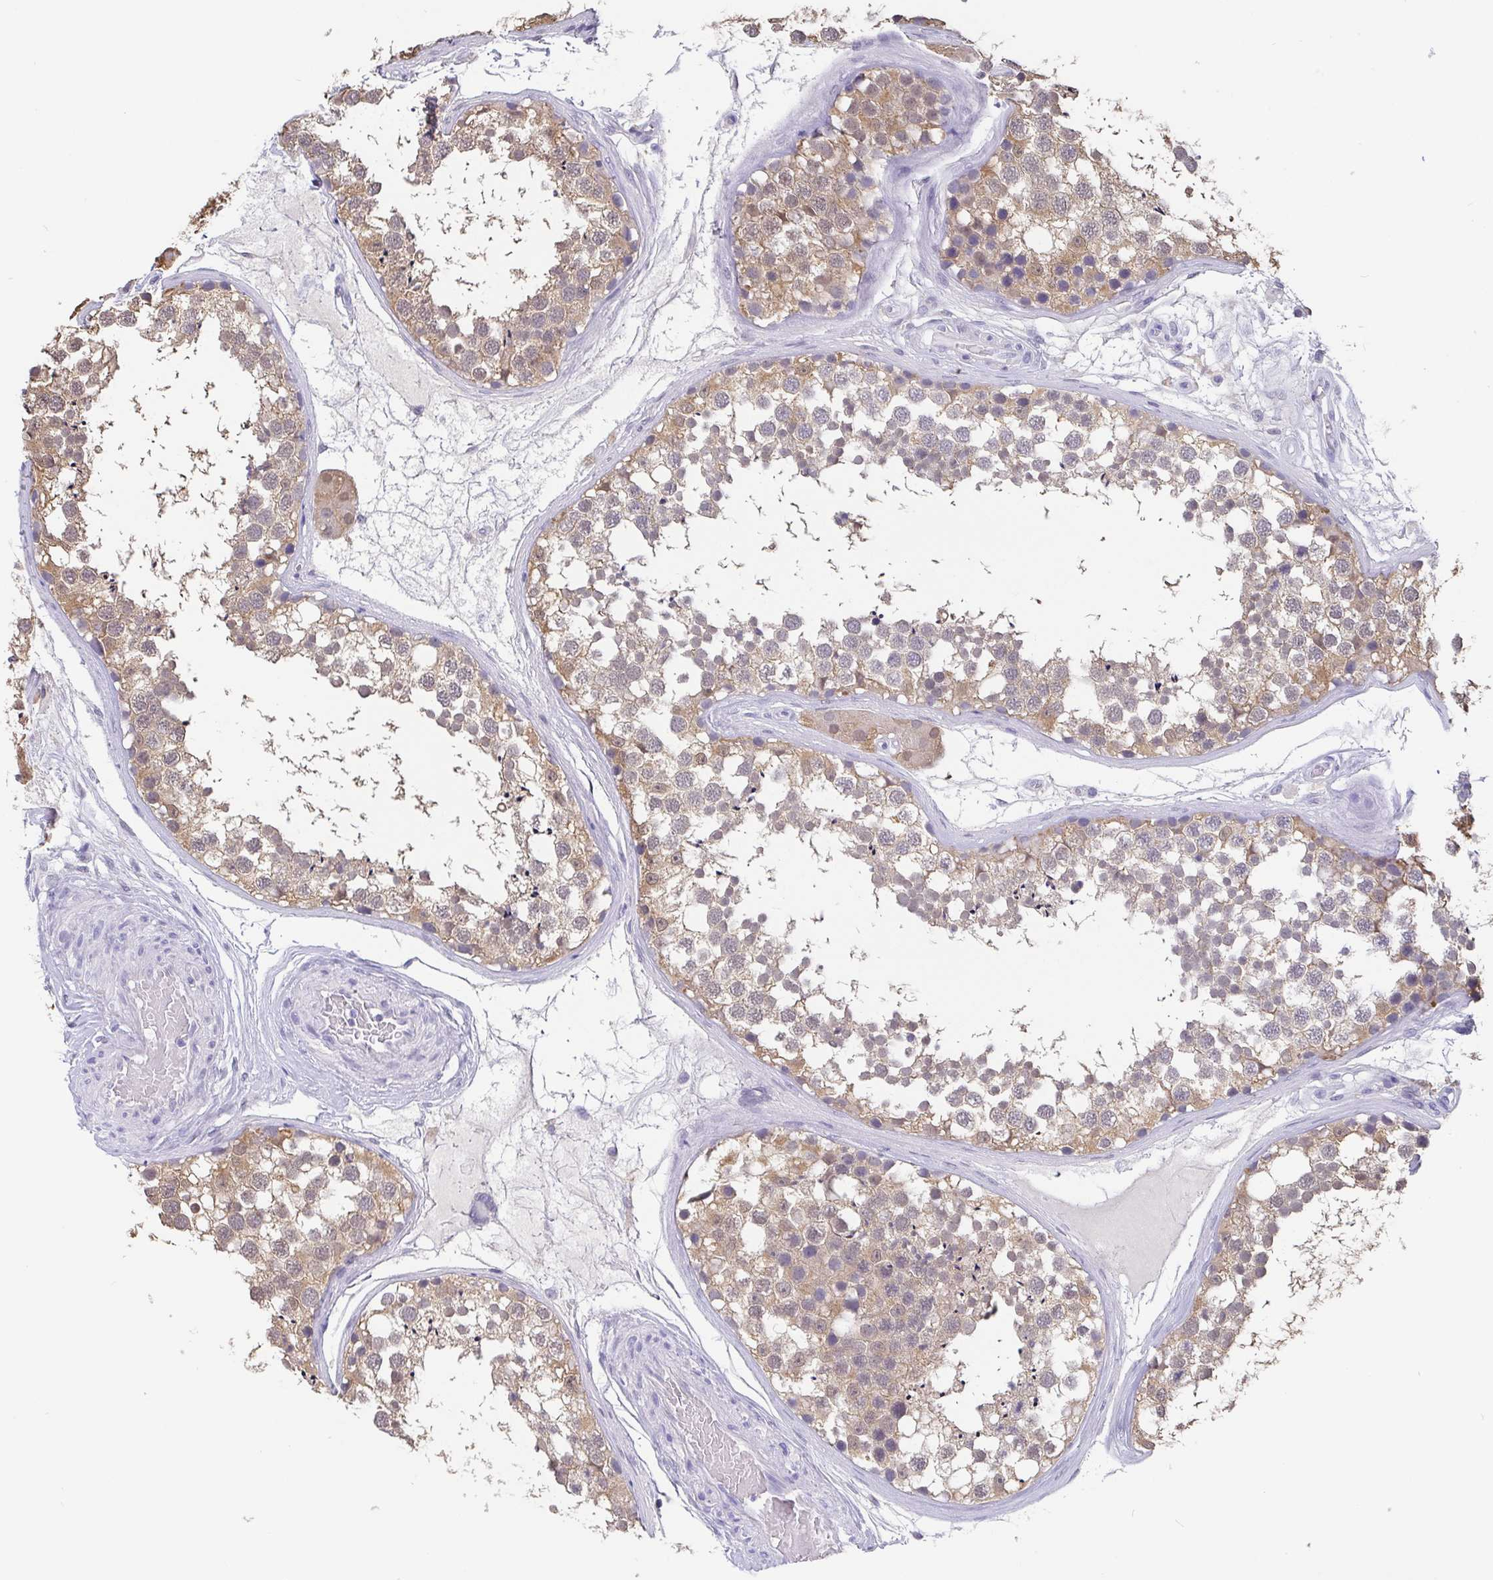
{"staining": {"intensity": "moderate", "quantity": ">75%", "location": "cytoplasmic/membranous"}, "tissue": "testis", "cell_type": "Cells in seminiferous ducts", "image_type": "normal", "snomed": [{"axis": "morphology", "description": "Normal tissue, NOS"}, {"axis": "morphology", "description": "Seminoma, NOS"}, {"axis": "topography", "description": "Testis"}], "caption": "Immunohistochemical staining of unremarkable testis exhibits moderate cytoplasmic/membranous protein staining in about >75% of cells in seminiferous ducts.", "gene": "IDH1", "patient": {"sex": "male", "age": 65}}